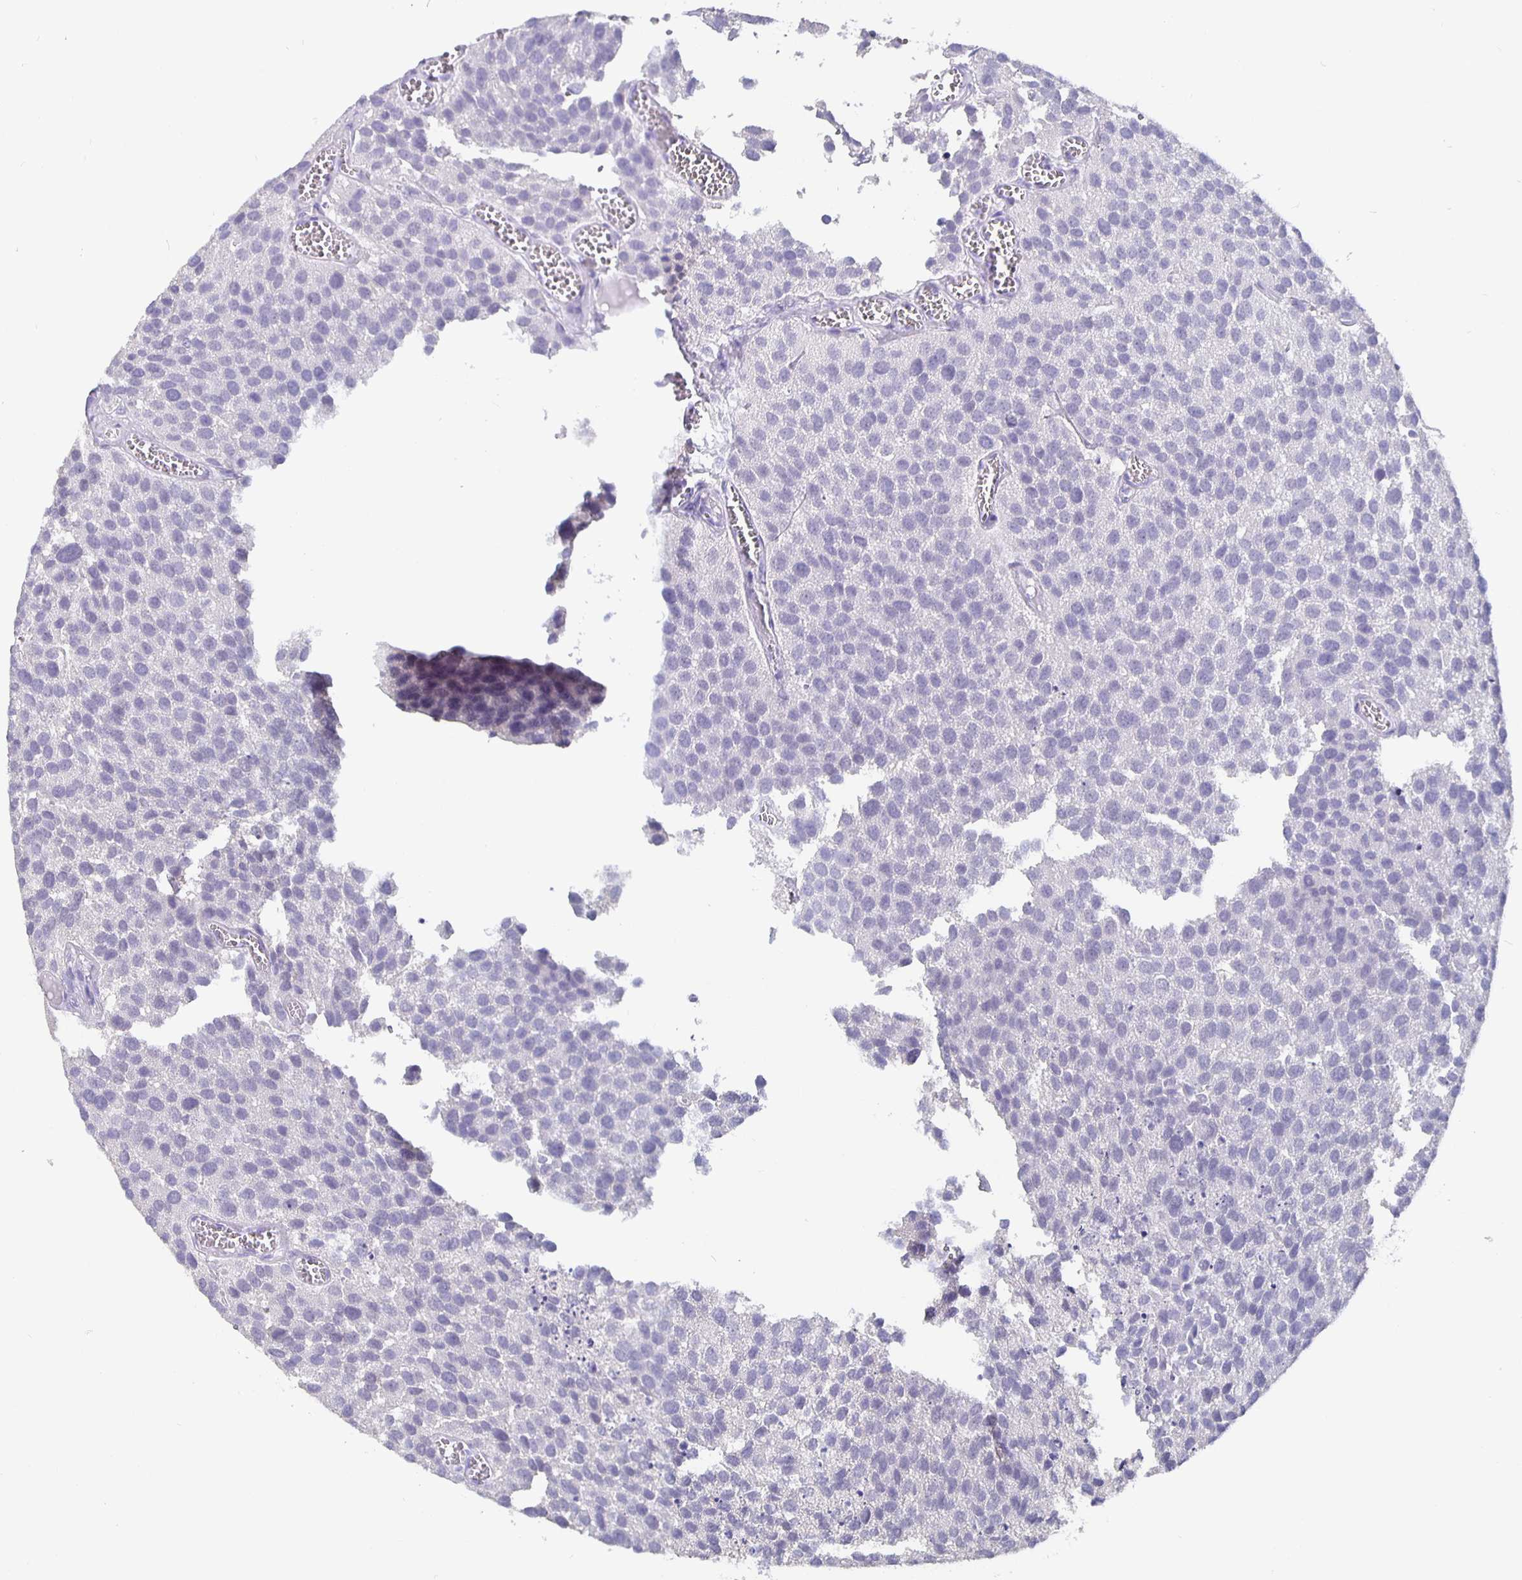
{"staining": {"intensity": "negative", "quantity": "none", "location": "none"}, "tissue": "urothelial cancer", "cell_type": "Tumor cells", "image_type": "cancer", "snomed": [{"axis": "morphology", "description": "Urothelial carcinoma, Low grade"}, {"axis": "topography", "description": "Urinary bladder"}], "caption": "High magnification brightfield microscopy of urothelial cancer stained with DAB (3,3'-diaminobenzidine) (brown) and counterstained with hematoxylin (blue): tumor cells show no significant staining.", "gene": "GPX4", "patient": {"sex": "female", "age": 69}}